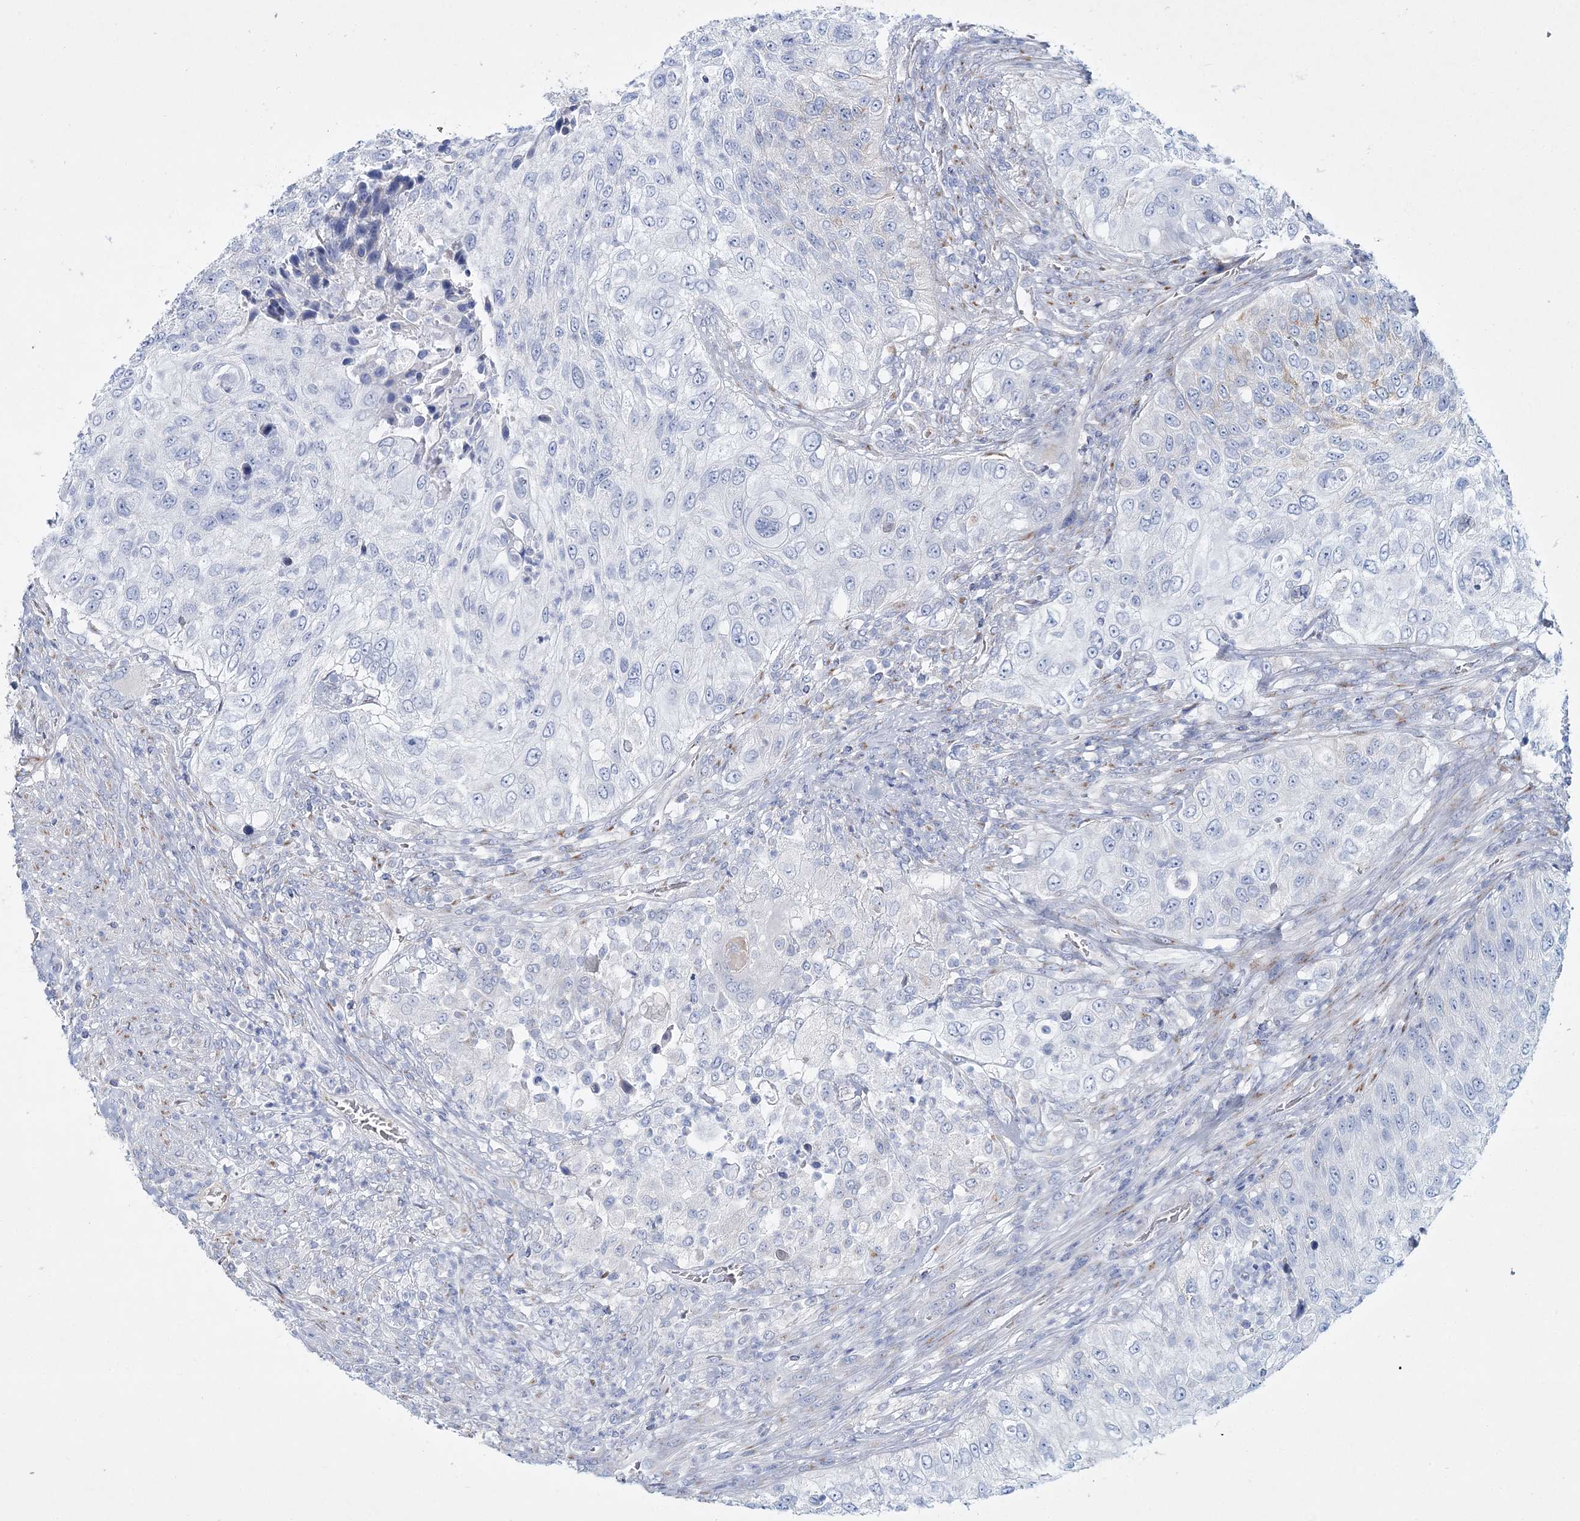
{"staining": {"intensity": "moderate", "quantity": "<25%", "location": "cytoplasmic/membranous"}, "tissue": "urothelial cancer", "cell_type": "Tumor cells", "image_type": "cancer", "snomed": [{"axis": "morphology", "description": "Urothelial carcinoma, High grade"}, {"axis": "topography", "description": "Urinary bladder"}], "caption": "Immunohistochemical staining of human urothelial cancer displays low levels of moderate cytoplasmic/membranous staining in approximately <25% of tumor cells.", "gene": "ADGRL1", "patient": {"sex": "female", "age": 60}}